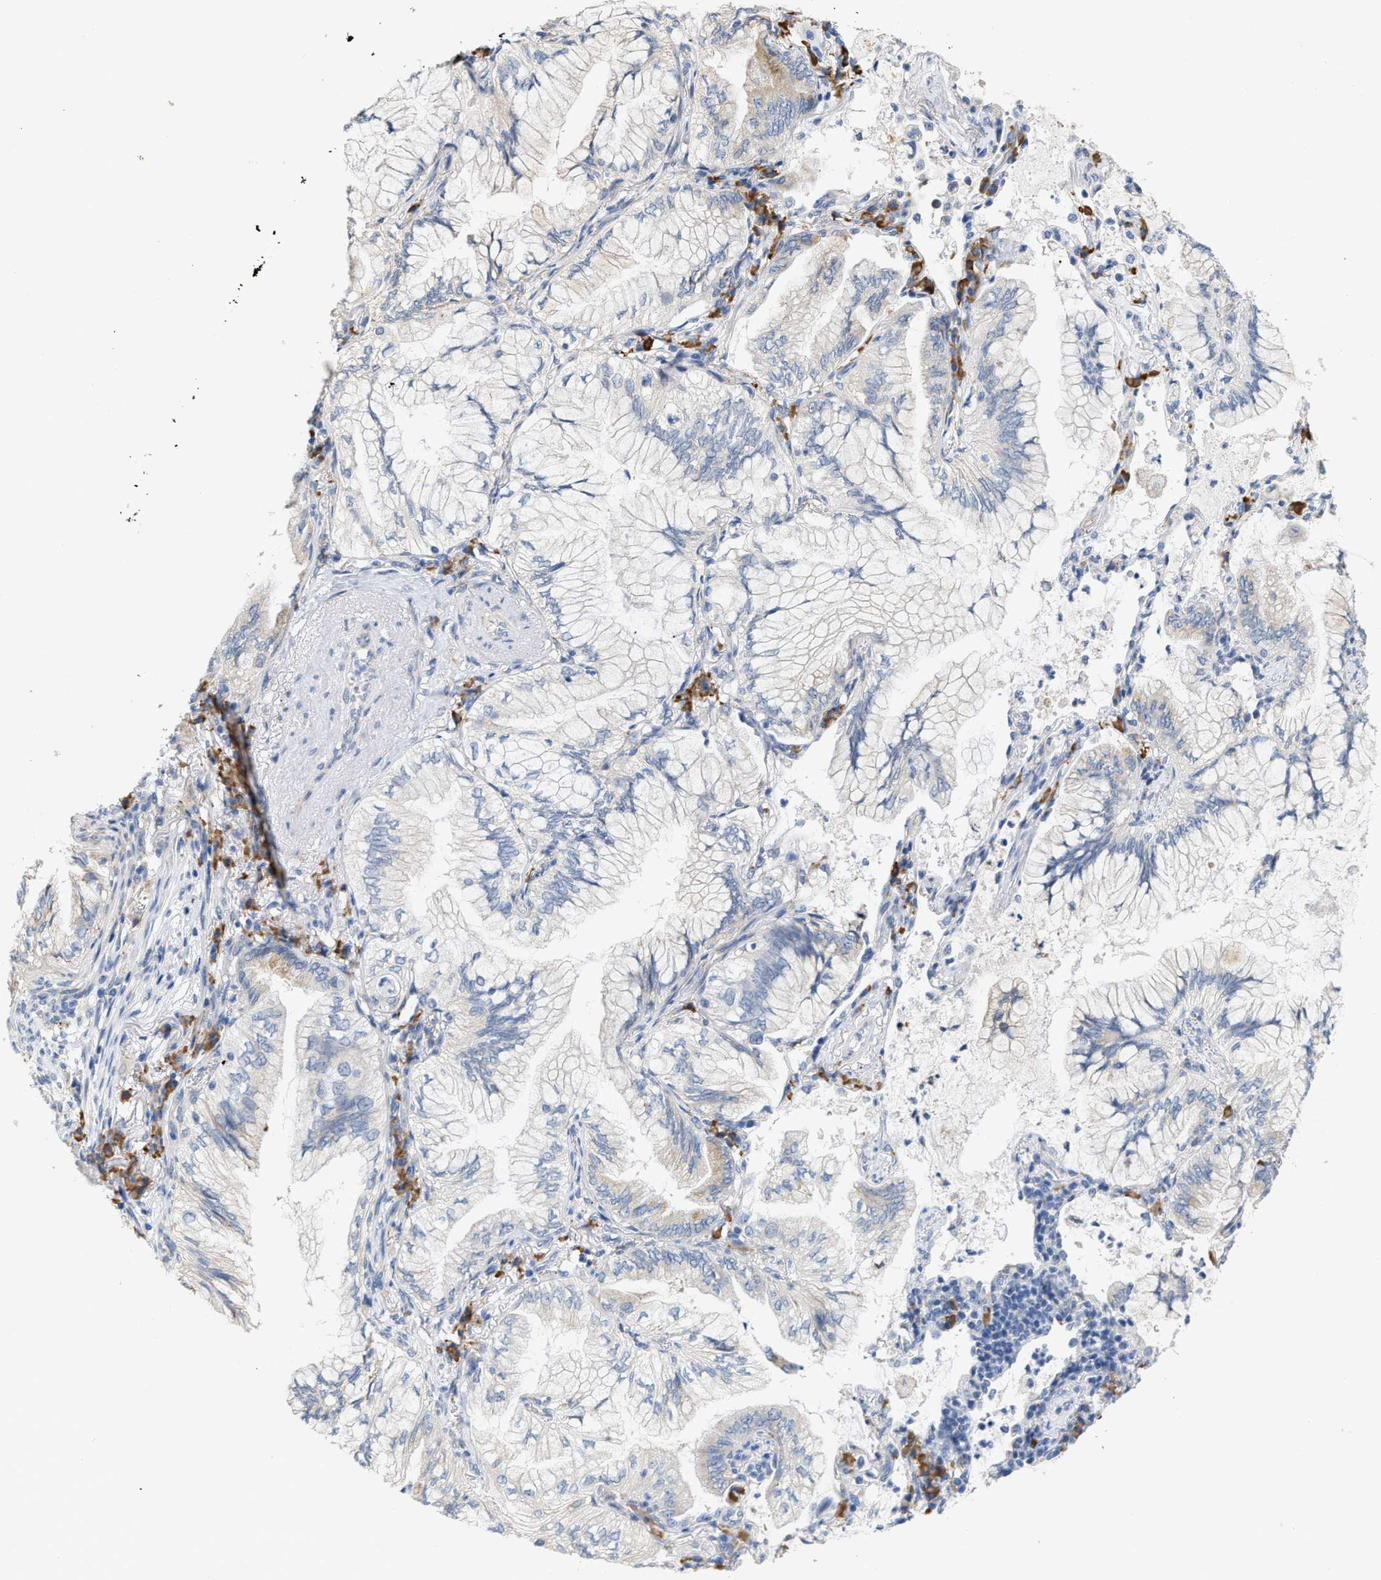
{"staining": {"intensity": "weak", "quantity": "<25%", "location": "cytoplasmic/membranous"}, "tissue": "lung cancer", "cell_type": "Tumor cells", "image_type": "cancer", "snomed": [{"axis": "morphology", "description": "Adenocarcinoma, NOS"}, {"axis": "topography", "description": "Lung"}], "caption": "Immunohistochemistry (IHC) image of lung adenocarcinoma stained for a protein (brown), which demonstrates no positivity in tumor cells.", "gene": "RYR2", "patient": {"sex": "female", "age": 70}}